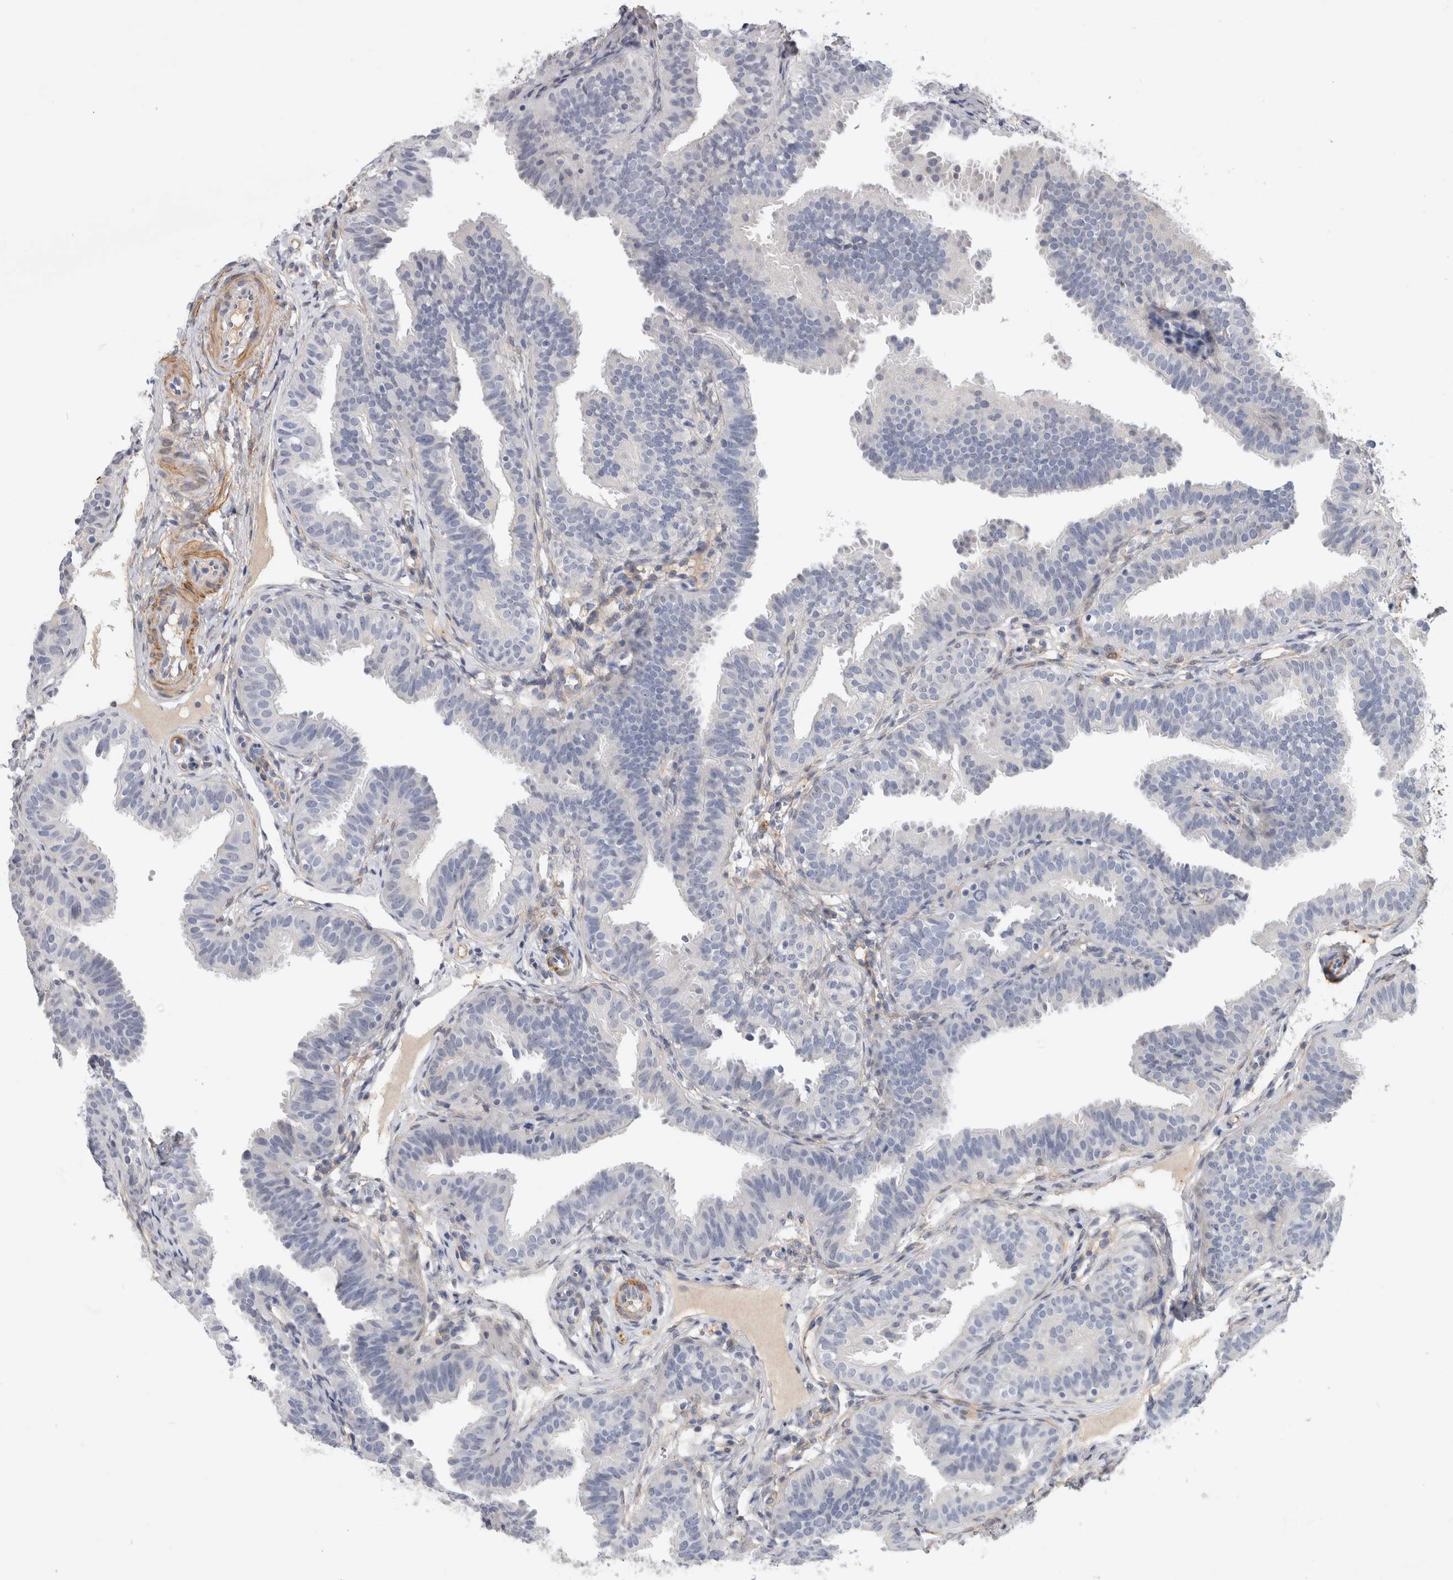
{"staining": {"intensity": "negative", "quantity": "none", "location": "none"}, "tissue": "fallopian tube", "cell_type": "Glandular cells", "image_type": "normal", "snomed": [{"axis": "morphology", "description": "Normal tissue, NOS"}, {"axis": "topography", "description": "Fallopian tube"}], "caption": "Immunohistochemistry (IHC) image of benign fallopian tube: human fallopian tube stained with DAB demonstrates no significant protein positivity in glandular cells.", "gene": "PGM1", "patient": {"sex": "female", "age": 35}}